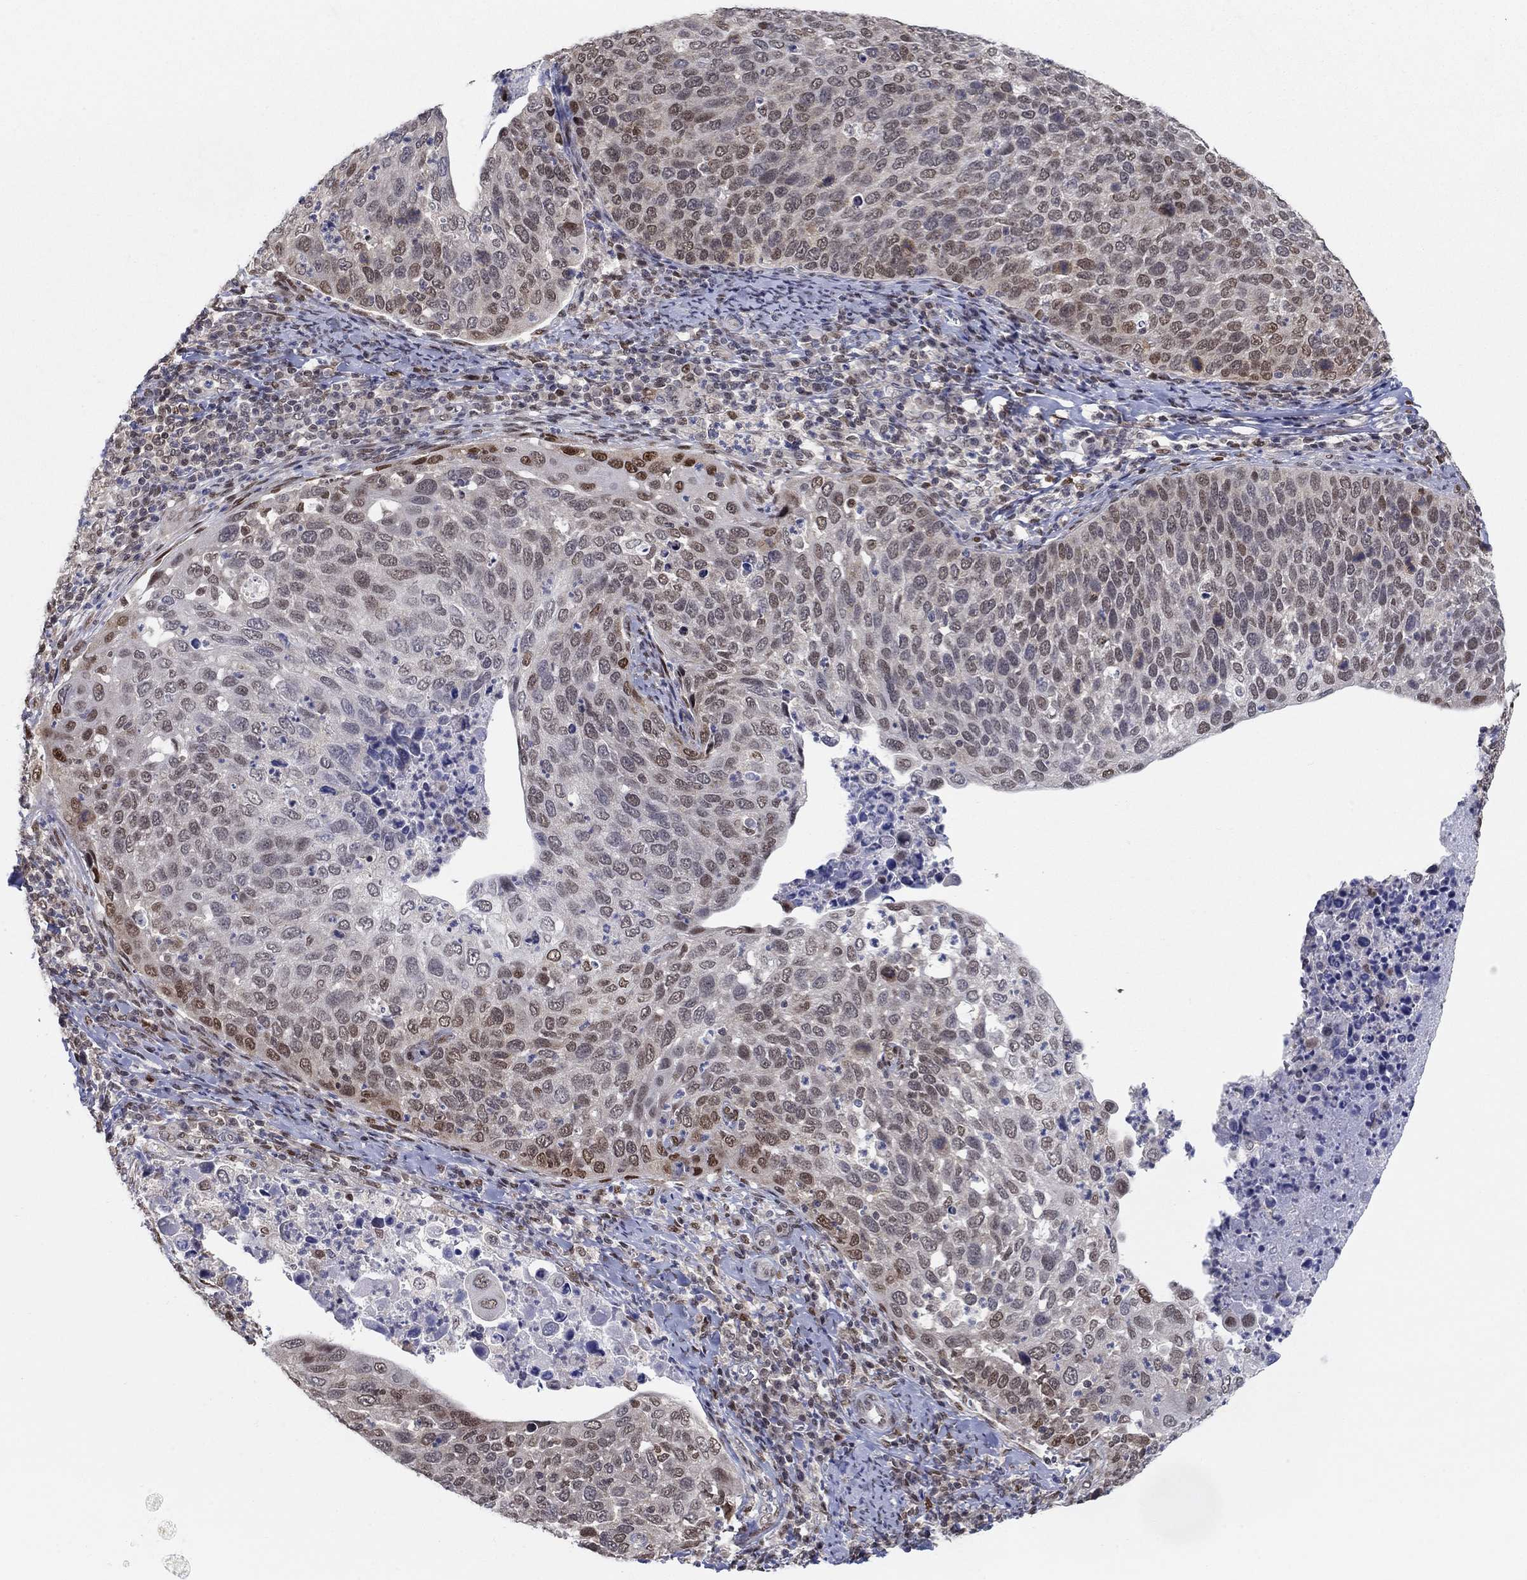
{"staining": {"intensity": "strong", "quantity": "<25%", "location": "nuclear"}, "tissue": "cervical cancer", "cell_type": "Tumor cells", "image_type": "cancer", "snomed": [{"axis": "morphology", "description": "Squamous cell carcinoma, NOS"}, {"axis": "topography", "description": "Cervix"}], "caption": "Immunohistochemical staining of squamous cell carcinoma (cervical) shows strong nuclear protein expression in approximately <25% of tumor cells.", "gene": "CENPE", "patient": {"sex": "female", "age": 54}}